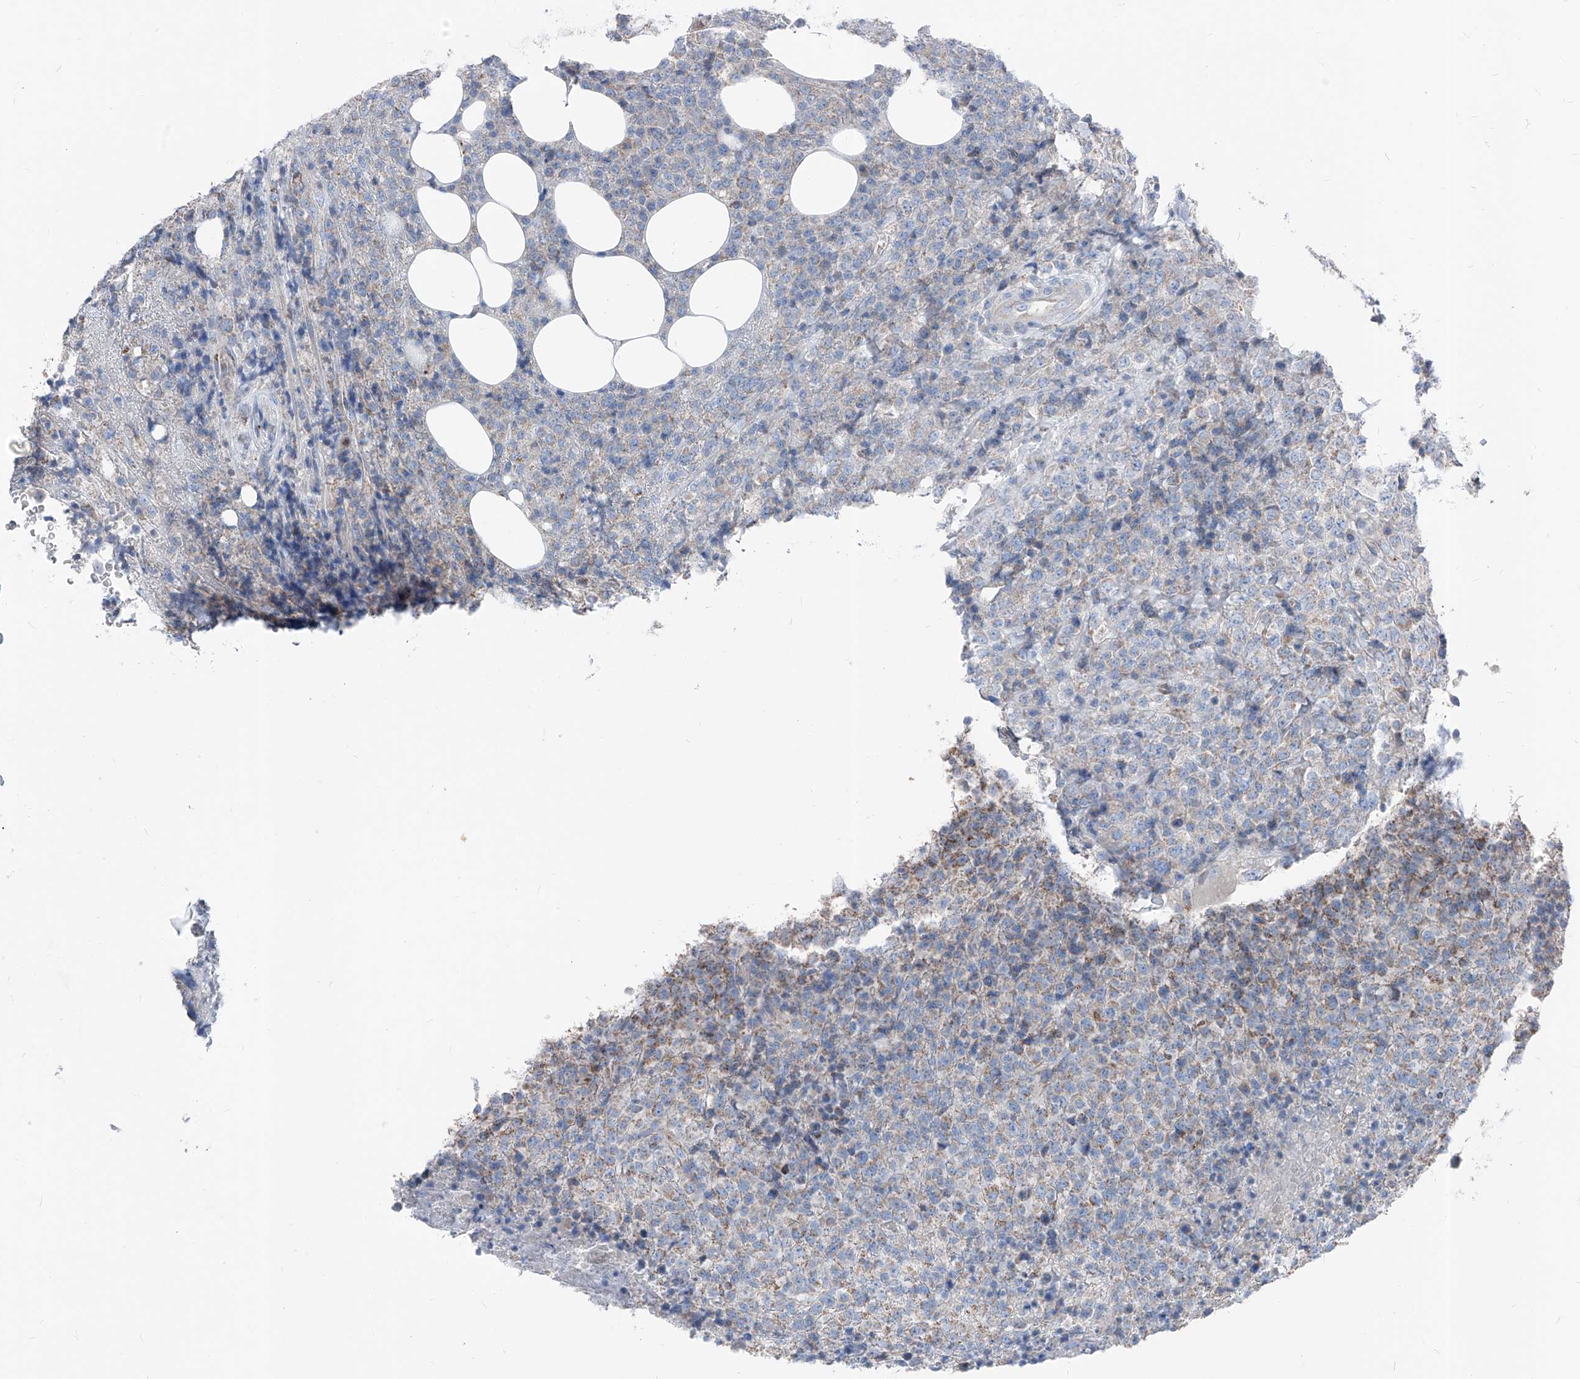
{"staining": {"intensity": "weak", "quantity": "<25%", "location": "cytoplasmic/membranous"}, "tissue": "lymphoma", "cell_type": "Tumor cells", "image_type": "cancer", "snomed": [{"axis": "morphology", "description": "Malignant lymphoma, non-Hodgkin's type, High grade"}, {"axis": "topography", "description": "Lymph node"}], "caption": "DAB immunohistochemical staining of human lymphoma shows no significant staining in tumor cells.", "gene": "AGPS", "patient": {"sex": "male", "age": 13}}